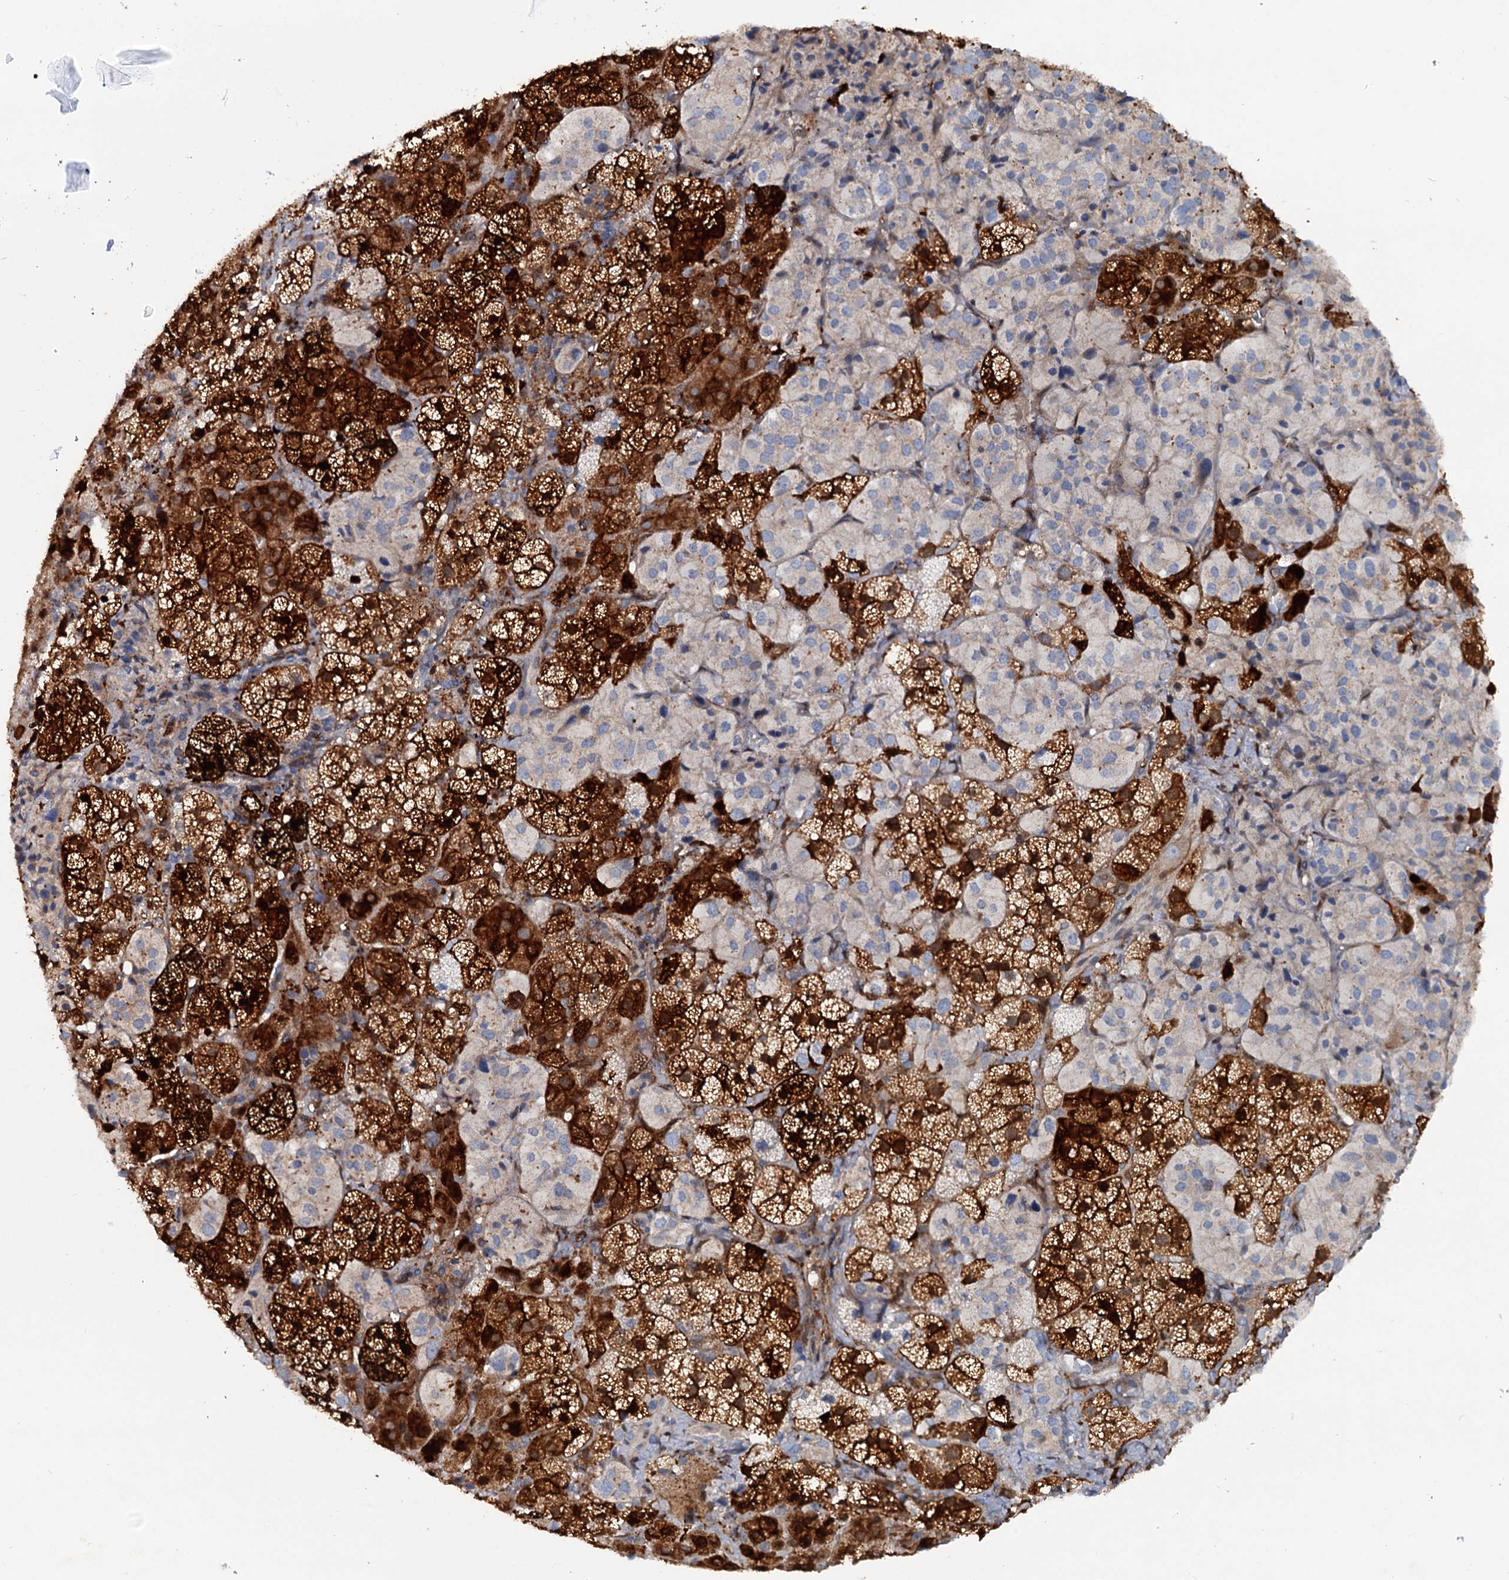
{"staining": {"intensity": "strong", "quantity": "25%-75%", "location": "cytoplasmic/membranous"}, "tissue": "adrenal gland", "cell_type": "Glandular cells", "image_type": "normal", "snomed": [{"axis": "morphology", "description": "Normal tissue, NOS"}, {"axis": "topography", "description": "Adrenal gland"}], "caption": "Adrenal gland stained with DAB (3,3'-diaminobenzidine) IHC exhibits high levels of strong cytoplasmic/membranous staining in approximately 25%-75% of glandular cells. (DAB (3,3'-diaminobenzidine) IHC with brightfield microscopy, high magnification).", "gene": "IL17RD", "patient": {"sex": "female", "age": 44}}